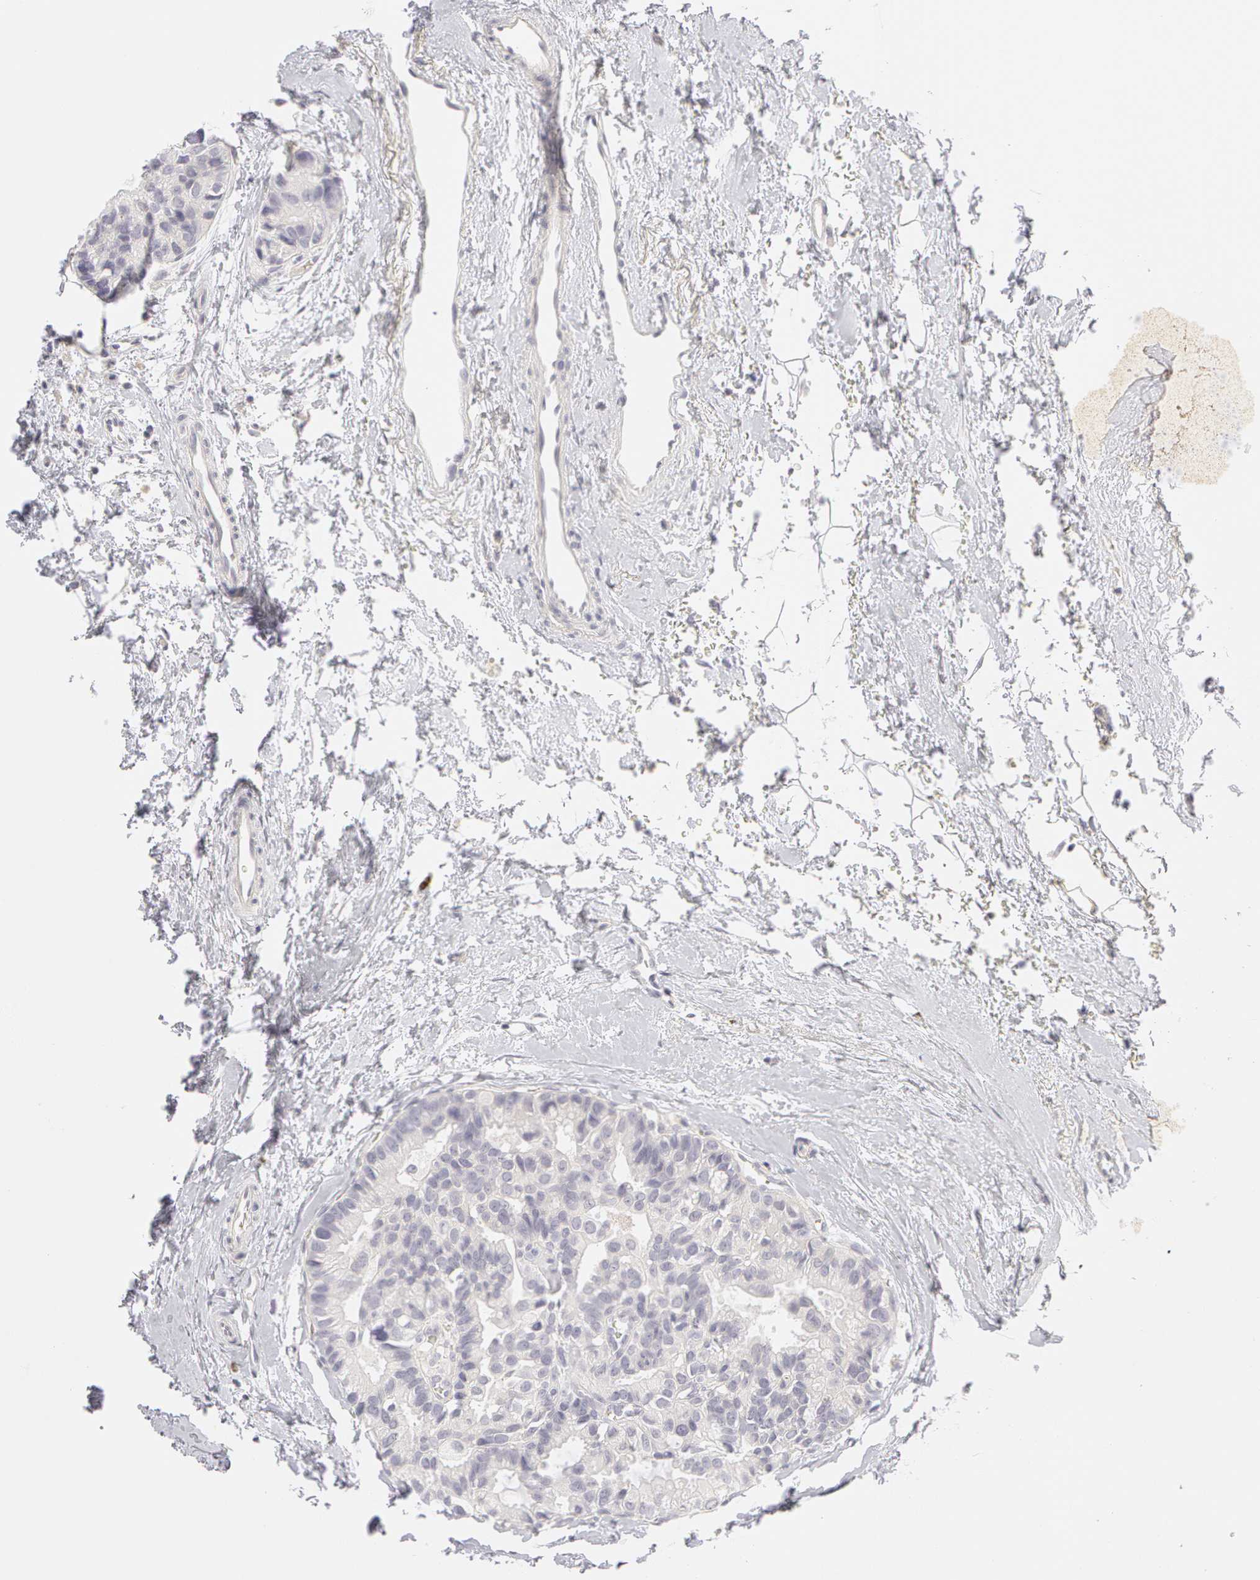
{"staining": {"intensity": "negative", "quantity": "none", "location": "none"}, "tissue": "breast cancer", "cell_type": "Tumor cells", "image_type": "cancer", "snomed": [{"axis": "morphology", "description": "Duct carcinoma"}, {"axis": "topography", "description": "Breast"}], "caption": "A high-resolution micrograph shows immunohistochemistry (IHC) staining of breast cancer, which shows no significant expression in tumor cells.", "gene": "ABCB1", "patient": {"sex": "female", "age": 69}}